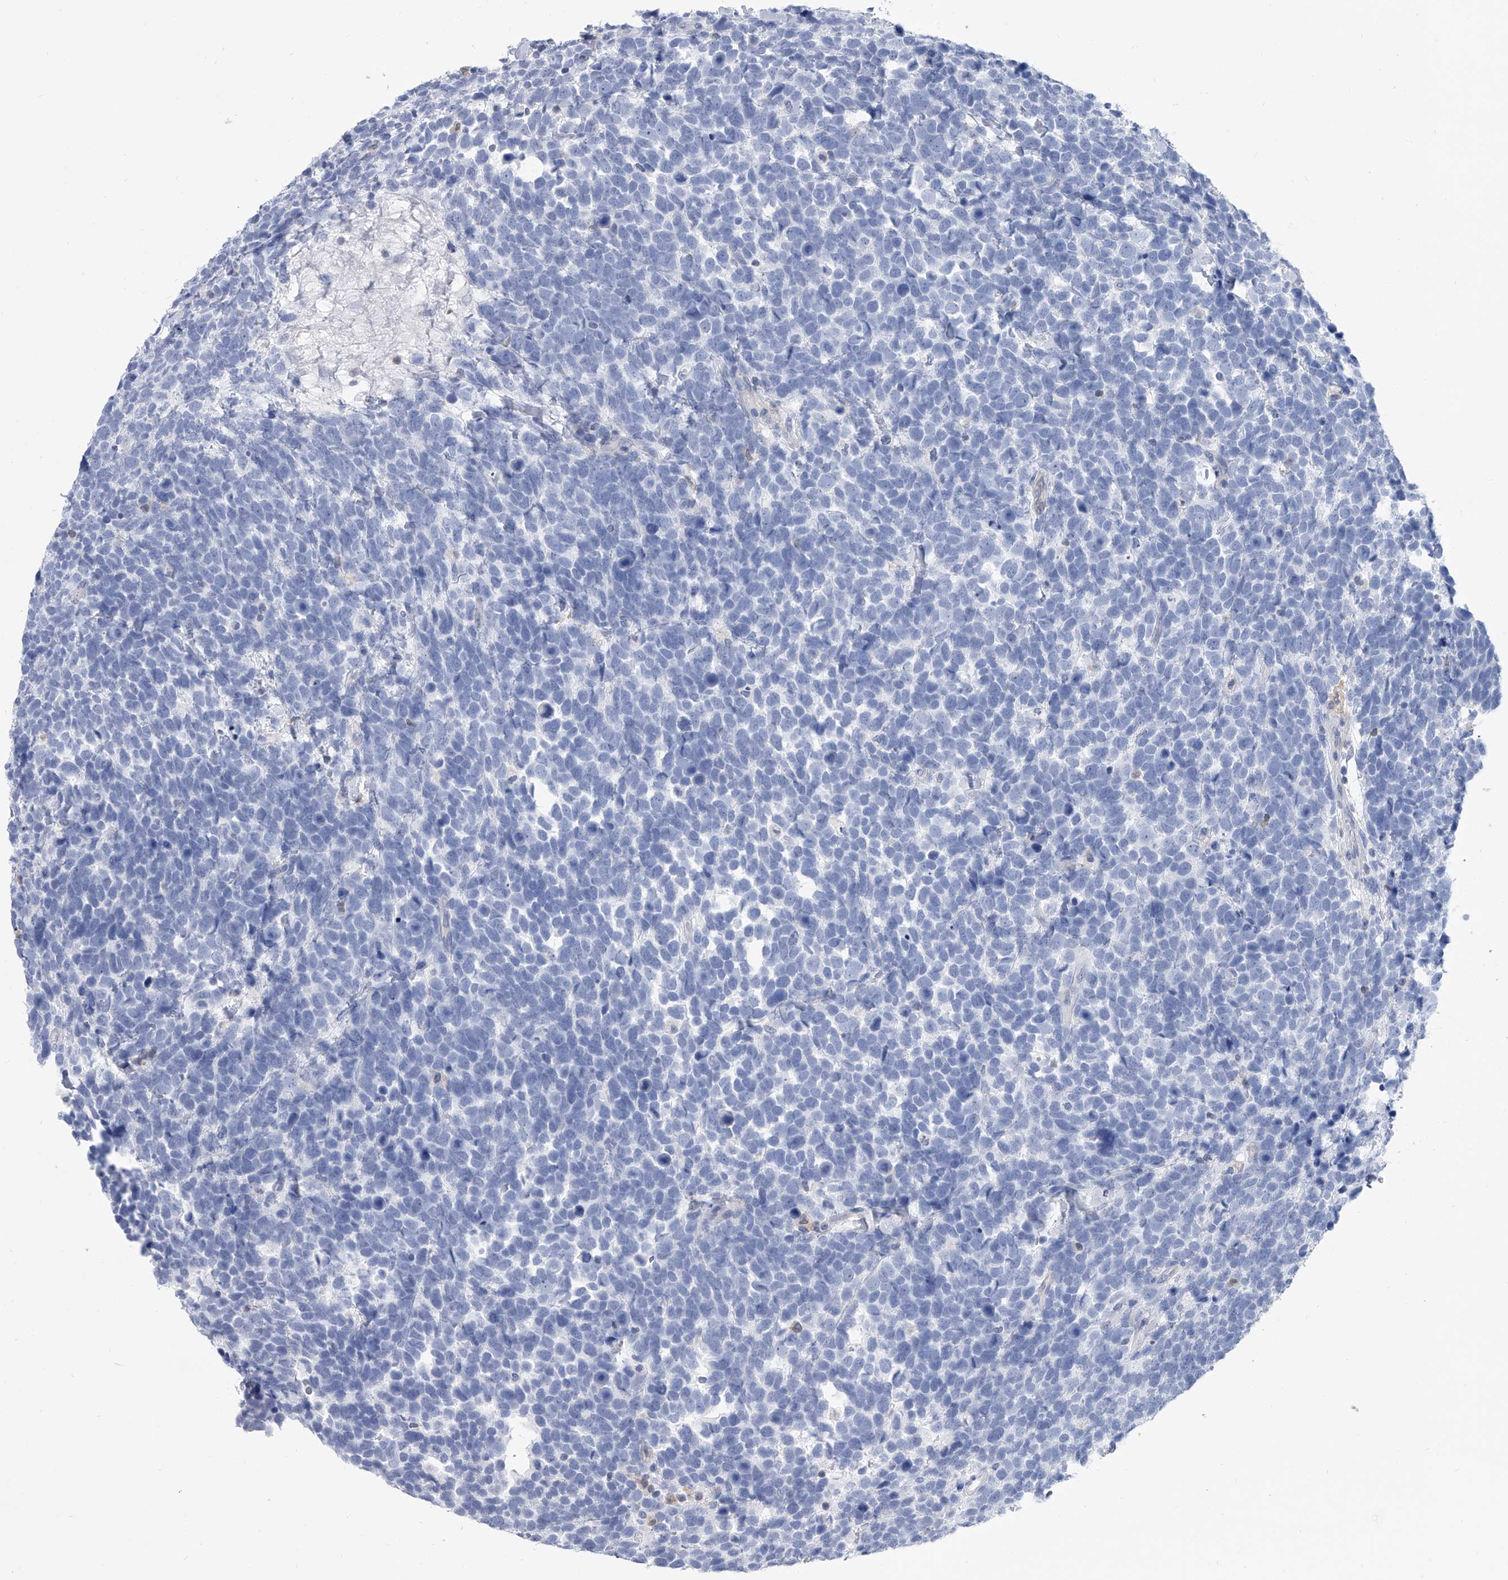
{"staining": {"intensity": "negative", "quantity": "none", "location": "none"}, "tissue": "urothelial cancer", "cell_type": "Tumor cells", "image_type": "cancer", "snomed": [{"axis": "morphology", "description": "Urothelial carcinoma, High grade"}, {"axis": "topography", "description": "Urinary bladder"}], "caption": "Protein analysis of high-grade urothelial carcinoma reveals no significant staining in tumor cells. (DAB immunohistochemistry (IHC), high magnification).", "gene": "SERPINB9", "patient": {"sex": "female", "age": 82}}